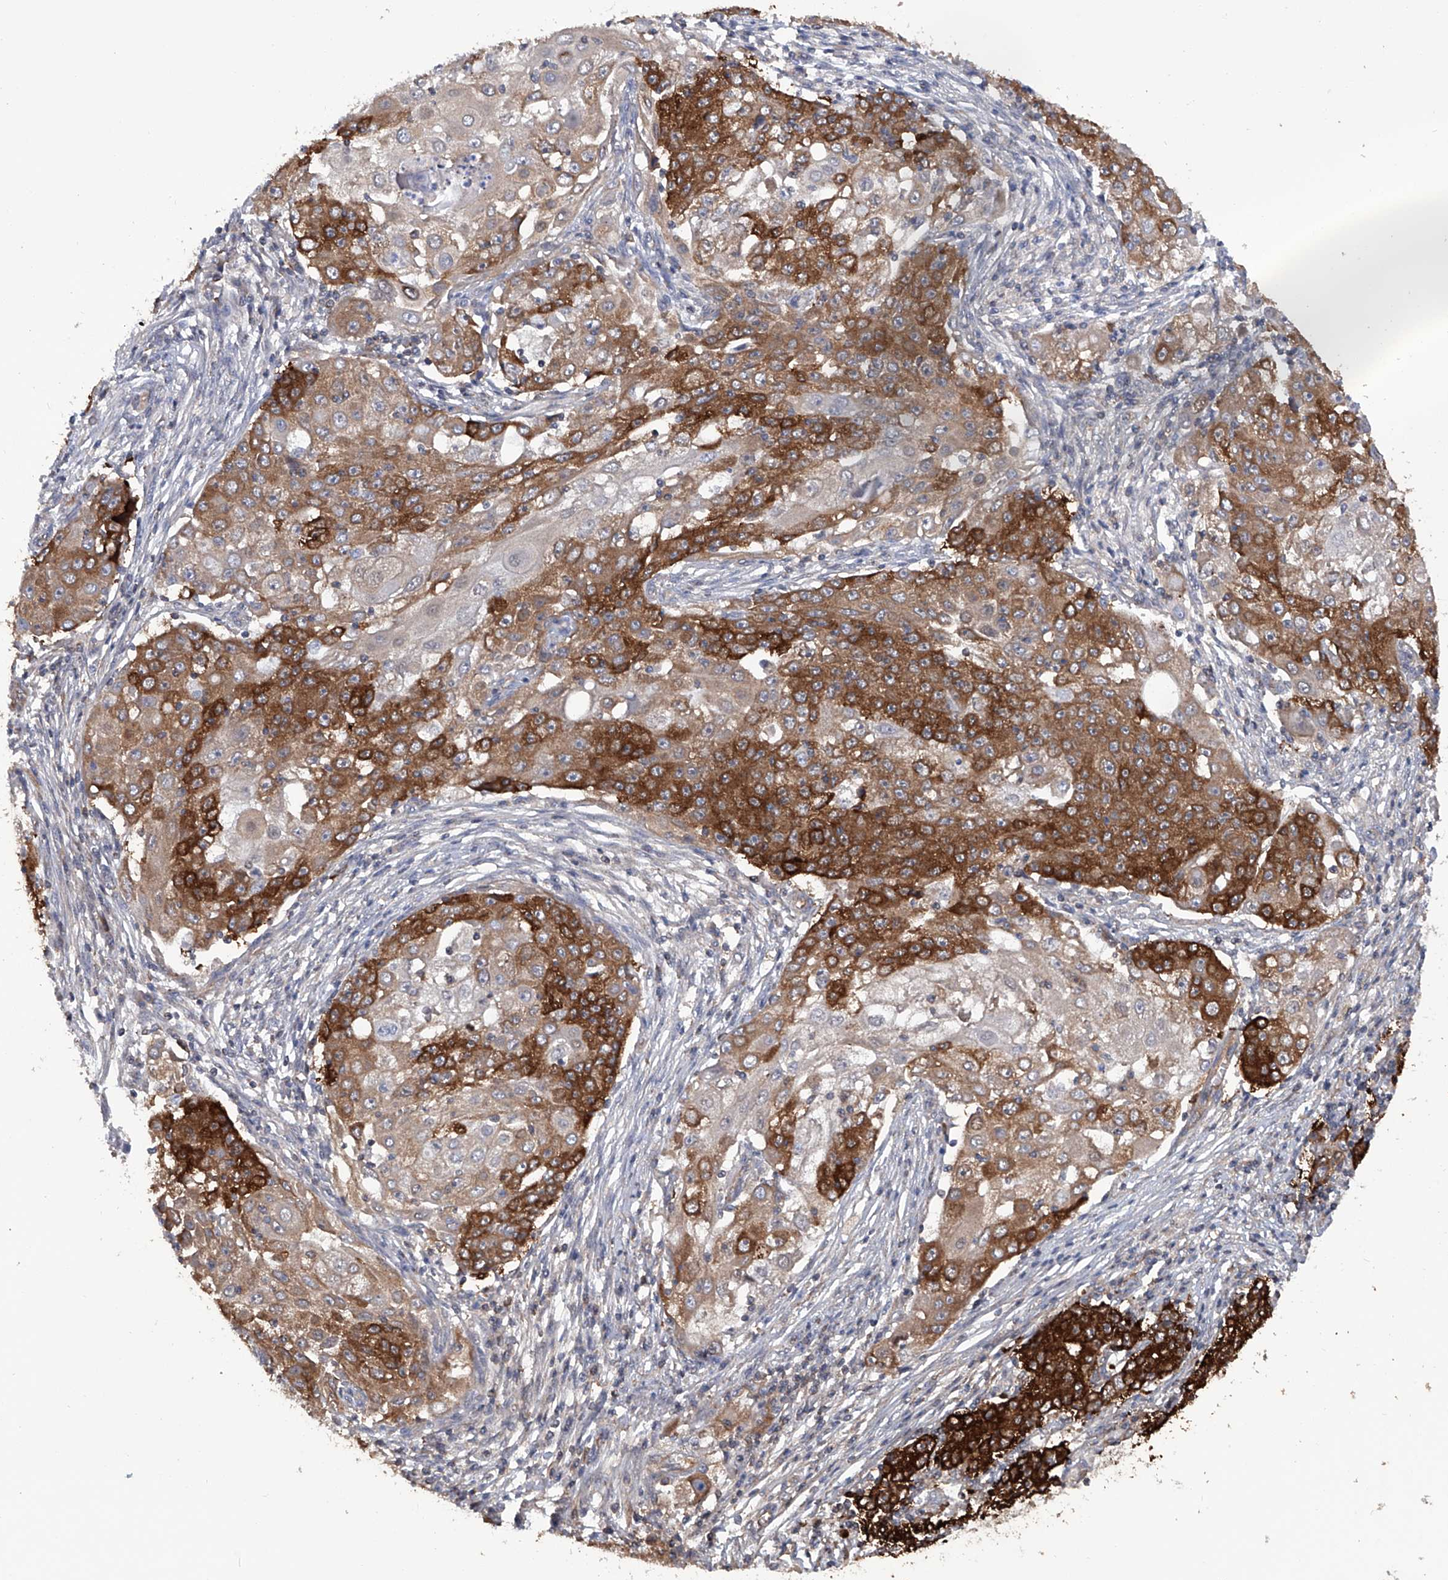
{"staining": {"intensity": "strong", "quantity": "25%-75%", "location": "cytoplasmic/membranous"}, "tissue": "ovarian cancer", "cell_type": "Tumor cells", "image_type": "cancer", "snomed": [{"axis": "morphology", "description": "Carcinoma, endometroid"}, {"axis": "topography", "description": "Ovary"}], "caption": "IHC micrograph of human endometroid carcinoma (ovarian) stained for a protein (brown), which exhibits high levels of strong cytoplasmic/membranous staining in approximately 25%-75% of tumor cells.", "gene": "NUDT17", "patient": {"sex": "female", "age": 42}}